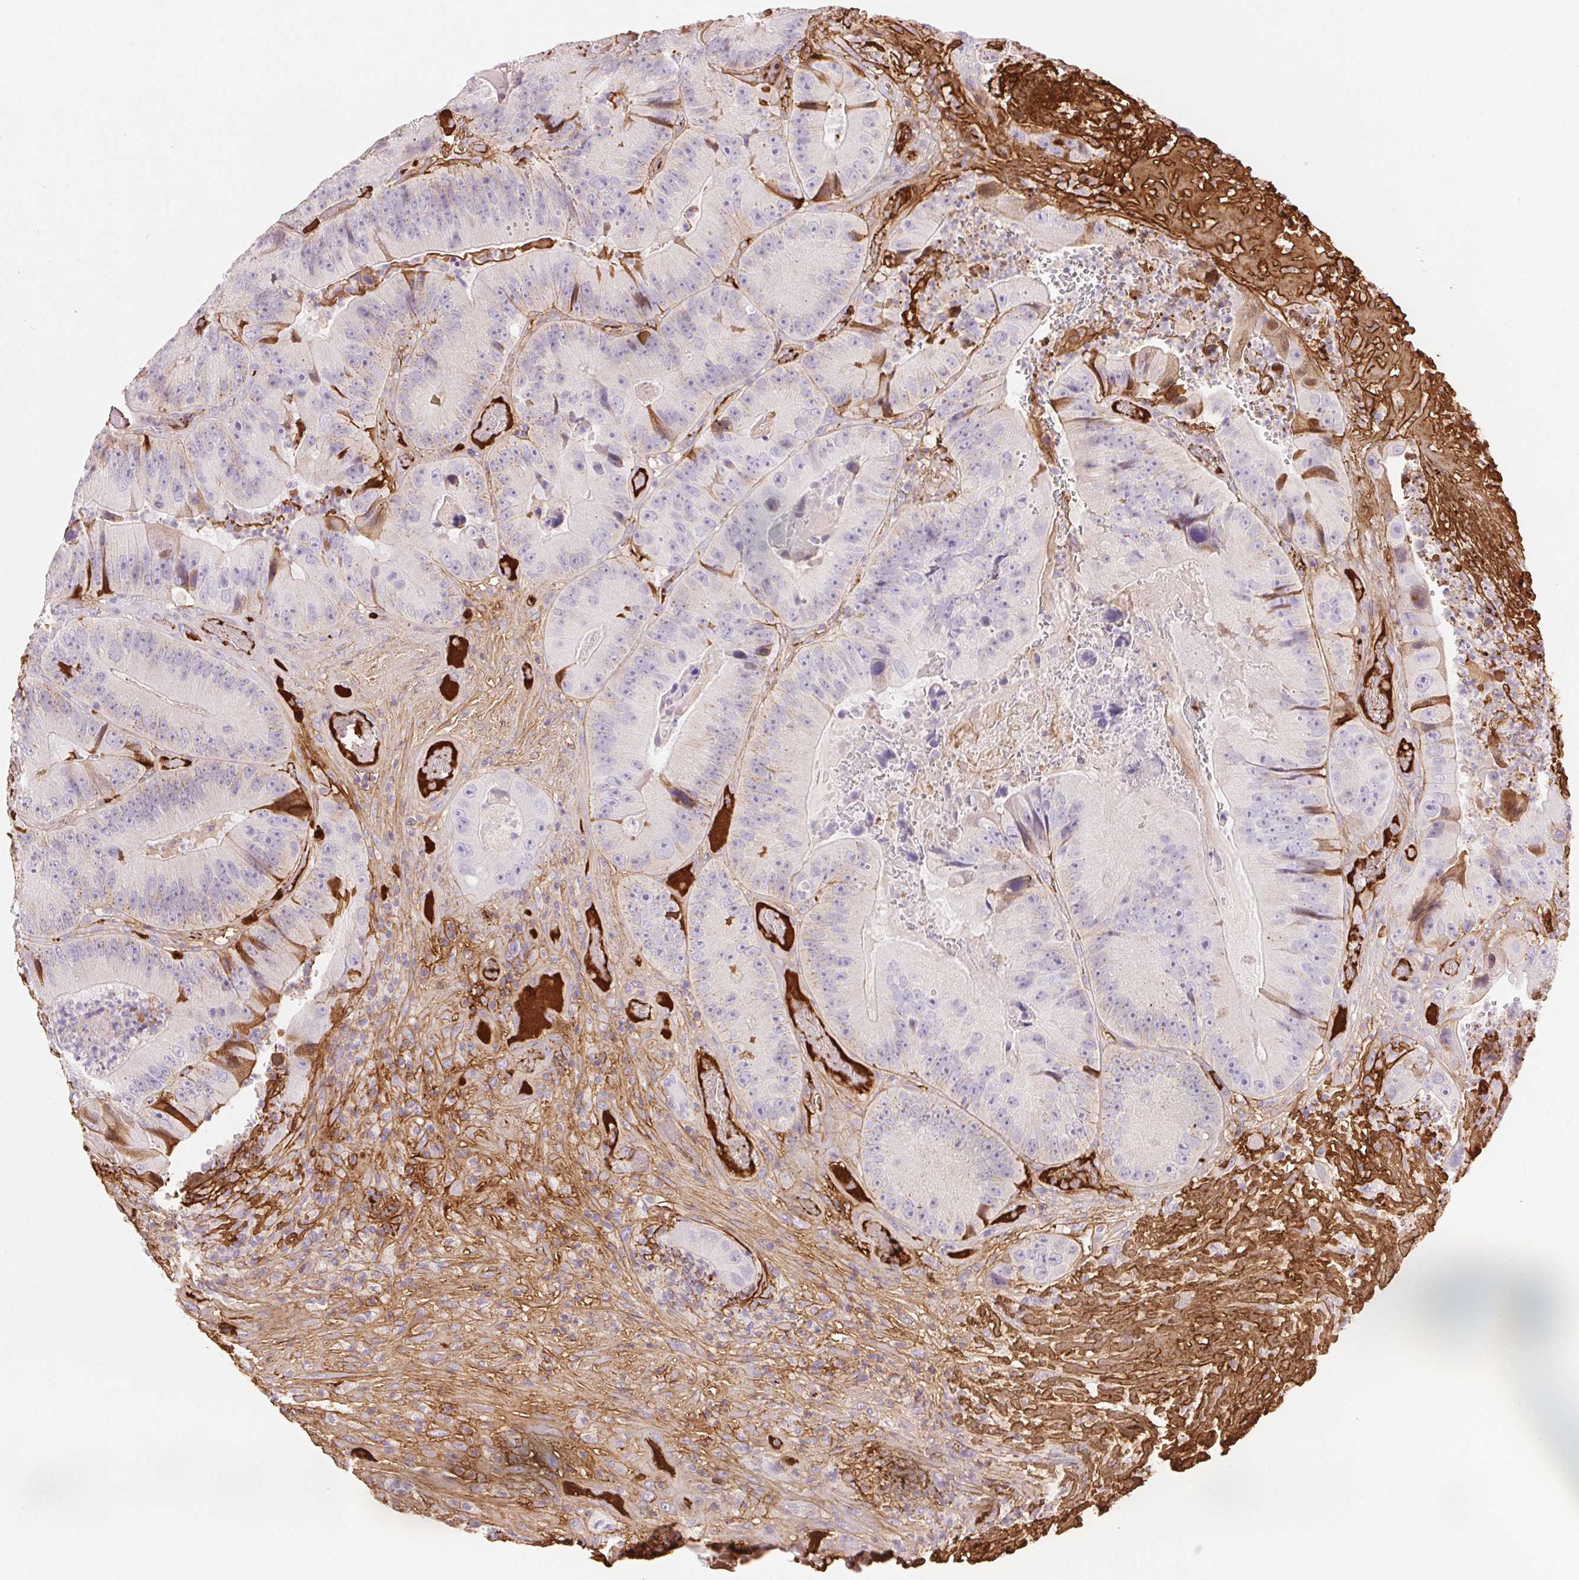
{"staining": {"intensity": "moderate", "quantity": "<25%", "location": "cytoplasmic/membranous"}, "tissue": "colorectal cancer", "cell_type": "Tumor cells", "image_type": "cancer", "snomed": [{"axis": "morphology", "description": "Adenocarcinoma, NOS"}, {"axis": "topography", "description": "Colon"}], "caption": "Colorectal cancer (adenocarcinoma) stained with a brown dye reveals moderate cytoplasmic/membranous positive expression in about <25% of tumor cells.", "gene": "FGA", "patient": {"sex": "female", "age": 86}}